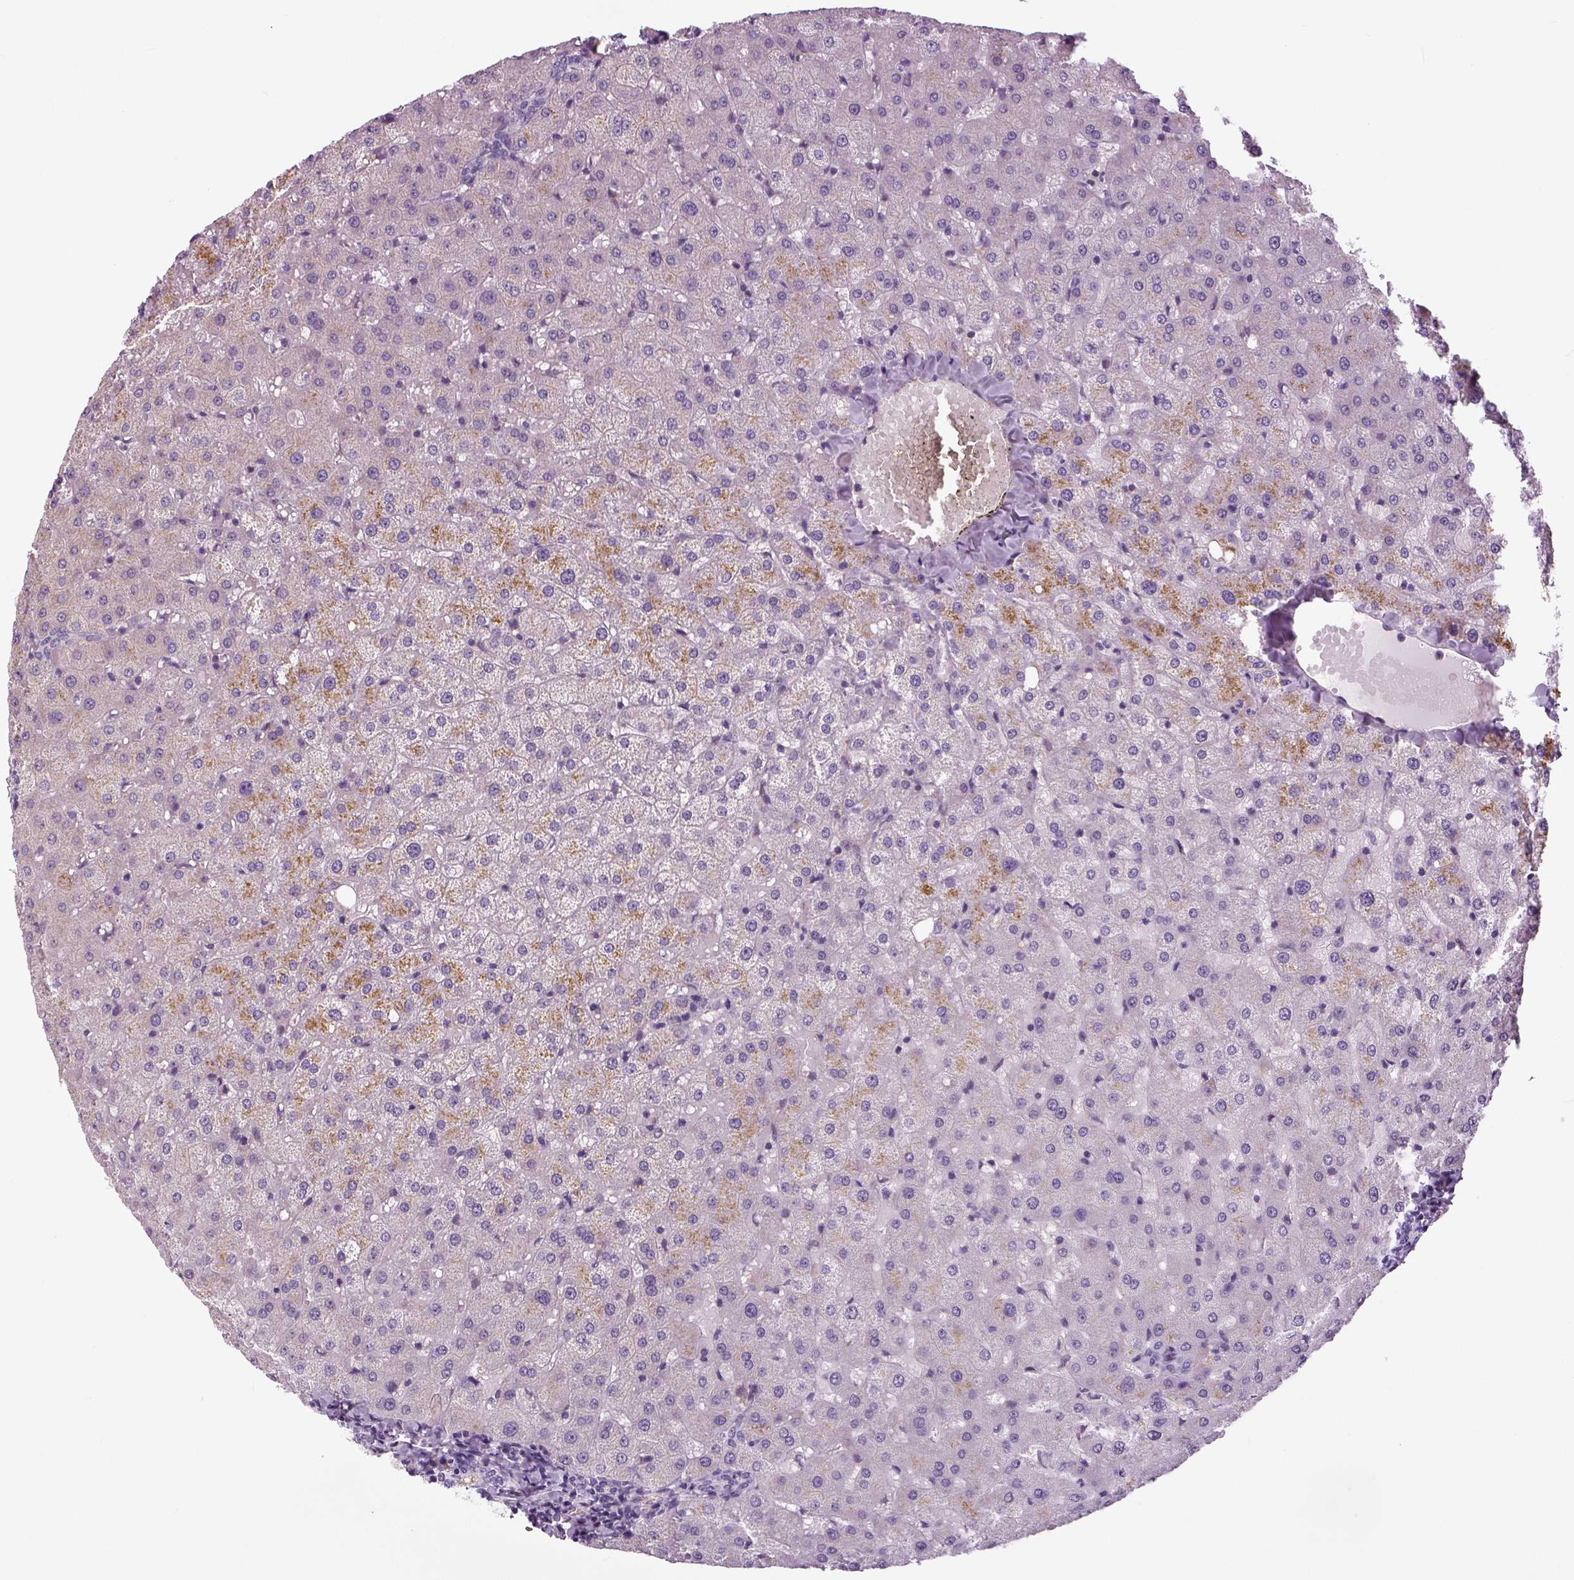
{"staining": {"intensity": "negative", "quantity": "none", "location": "none"}, "tissue": "liver", "cell_type": "Cholangiocytes", "image_type": "normal", "snomed": [{"axis": "morphology", "description": "Normal tissue, NOS"}, {"axis": "topography", "description": "Liver"}], "caption": "There is no significant expression in cholangiocytes of liver.", "gene": "NECAB1", "patient": {"sex": "female", "age": 50}}